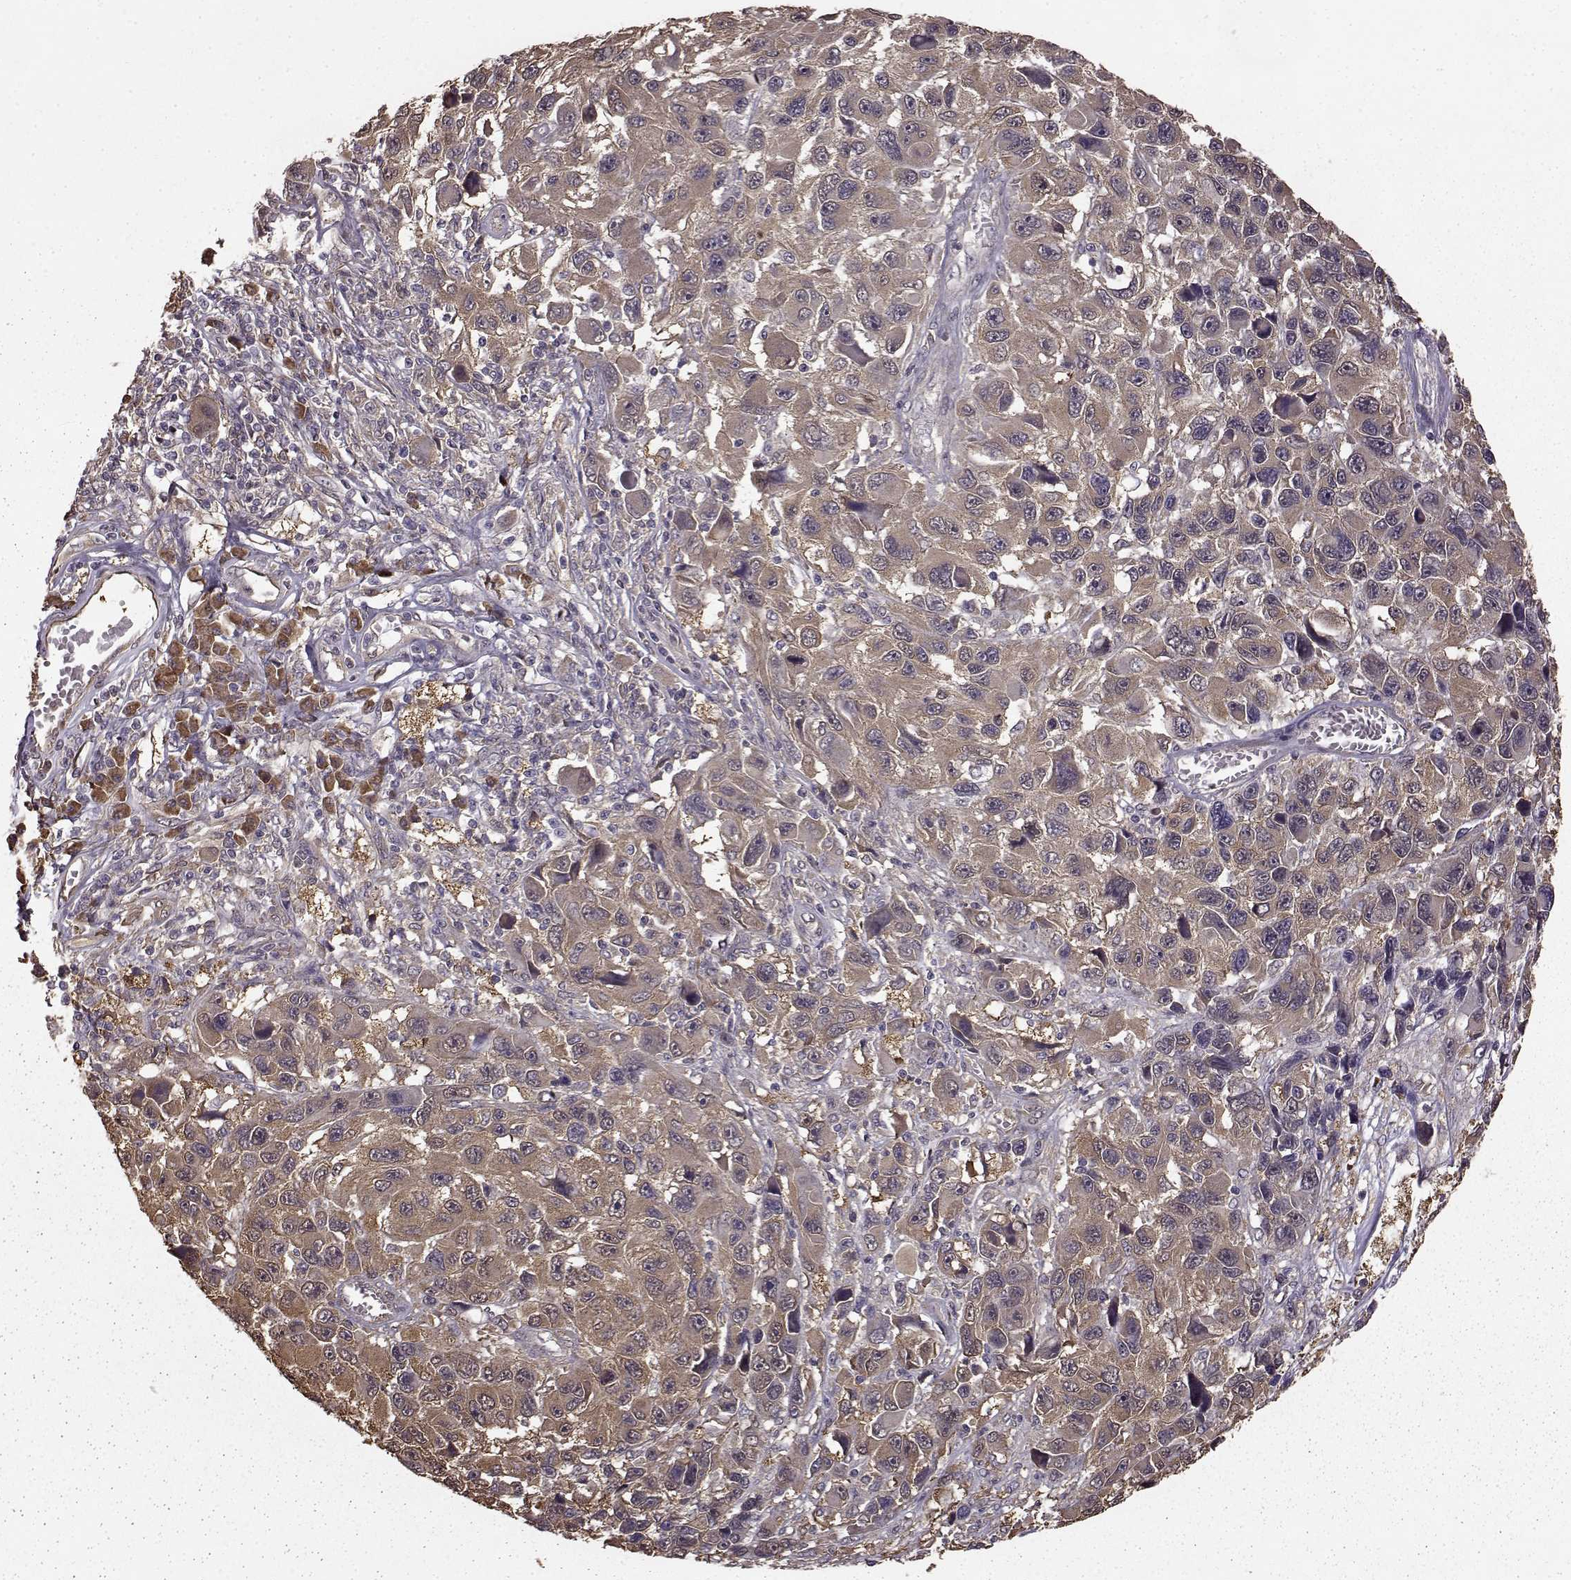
{"staining": {"intensity": "moderate", "quantity": "25%-75%", "location": "cytoplasmic/membranous"}, "tissue": "melanoma", "cell_type": "Tumor cells", "image_type": "cancer", "snomed": [{"axis": "morphology", "description": "Malignant melanoma, NOS"}, {"axis": "topography", "description": "Skin"}], "caption": "A histopathology image showing moderate cytoplasmic/membranous positivity in about 25%-75% of tumor cells in melanoma, as visualized by brown immunohistochemical staining.", "gene": "NME1-NME2", "patient": {"sex": "male", "age": 53}}